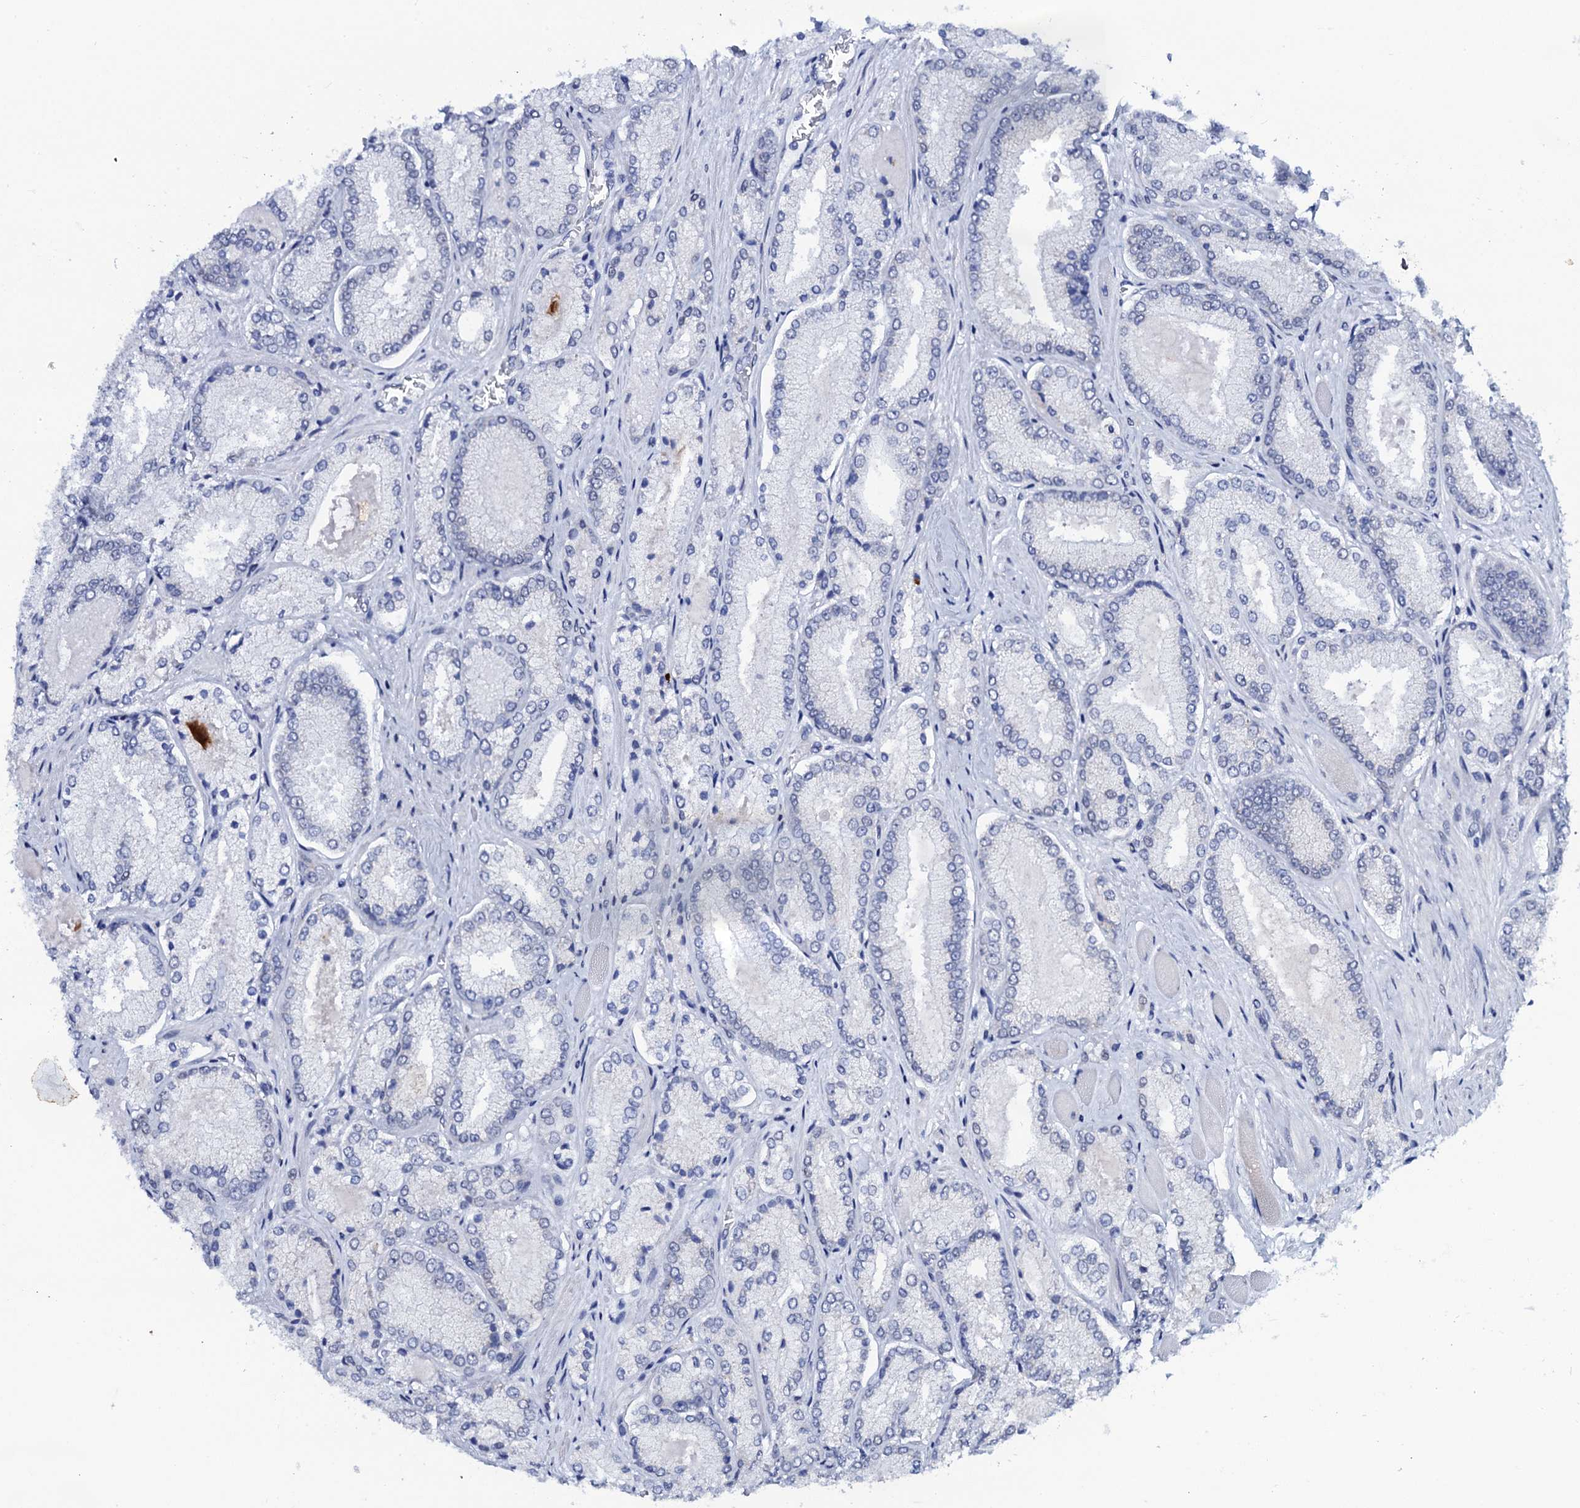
{"staining": {"intensity": "negative", "quantity": "none", "location": "none"}, "tissue": "prostate cancer", "cell_type": "Tumor cells", "image_type": "cancer", "snomed": [{"axis": "morphology", "description": "Adenocarcinoma, Low grade"}, {"axis": "topography", "description": "Prostate"}], "caption": "Immunohistochemical staining of human adenocarcinoma (low-grade) (prostate) displays no significant positivity in tumor cells.", "gene": "C16orf87", "patient": {"sex": "male", "age": 74}}